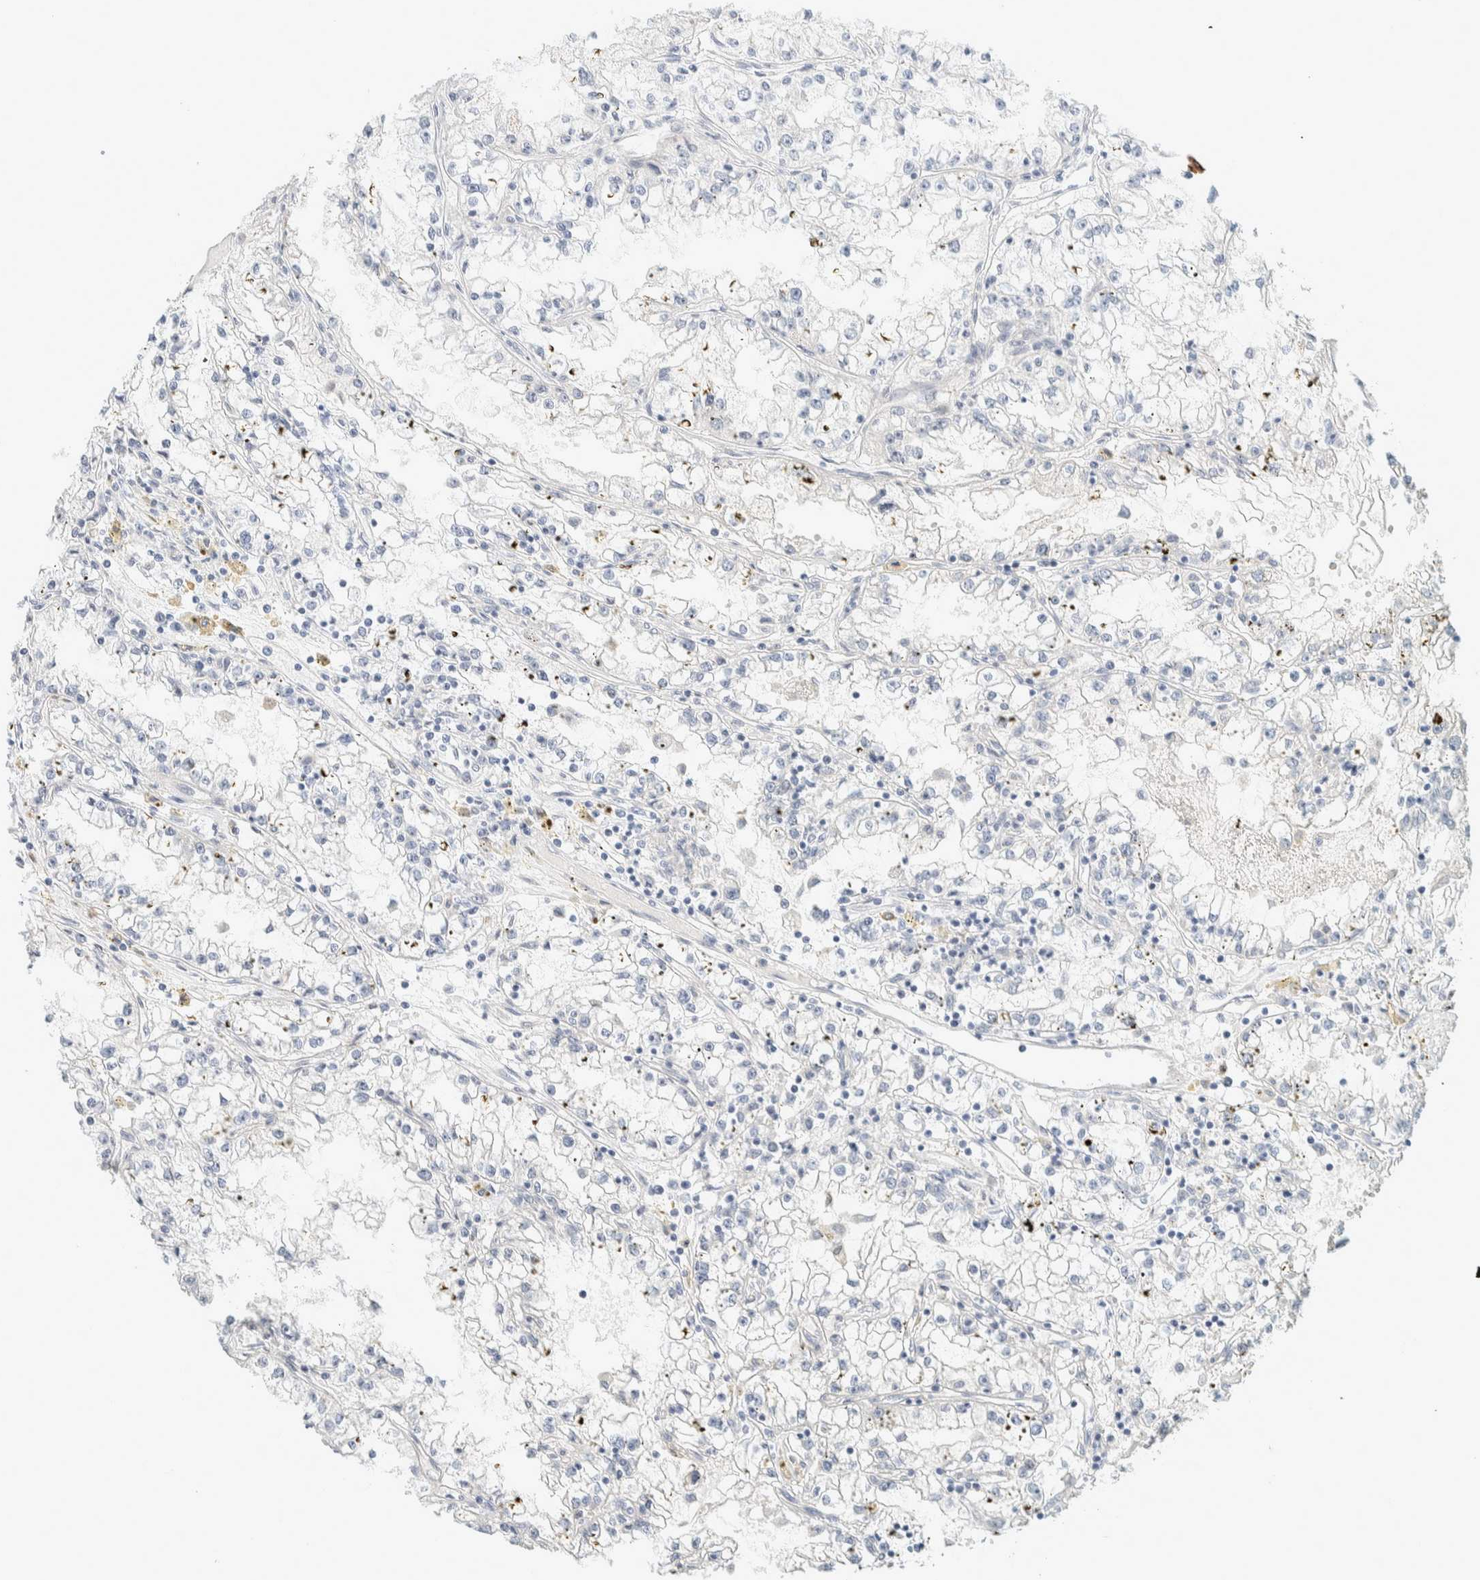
{"staining": {"intensity": "negative", "quantity": "none", "location": "none"}, "tissue": "renal cancer", "cell_type": "Tumor cells", "image_type": "cancer", "snomed": [{"axis": "morphology", "description": "Adenocarcinoma, NOS"}, {"axis": "topography", "description": "Kidney"}], "caption": "DAB (3,3'-diaminobenzidine) immunohistochemical staining of human renal cancer exhibits no significant staining in tumor cells.", "gene": "ALOX12B", "patient": {"sex": "male", "age": 56}}